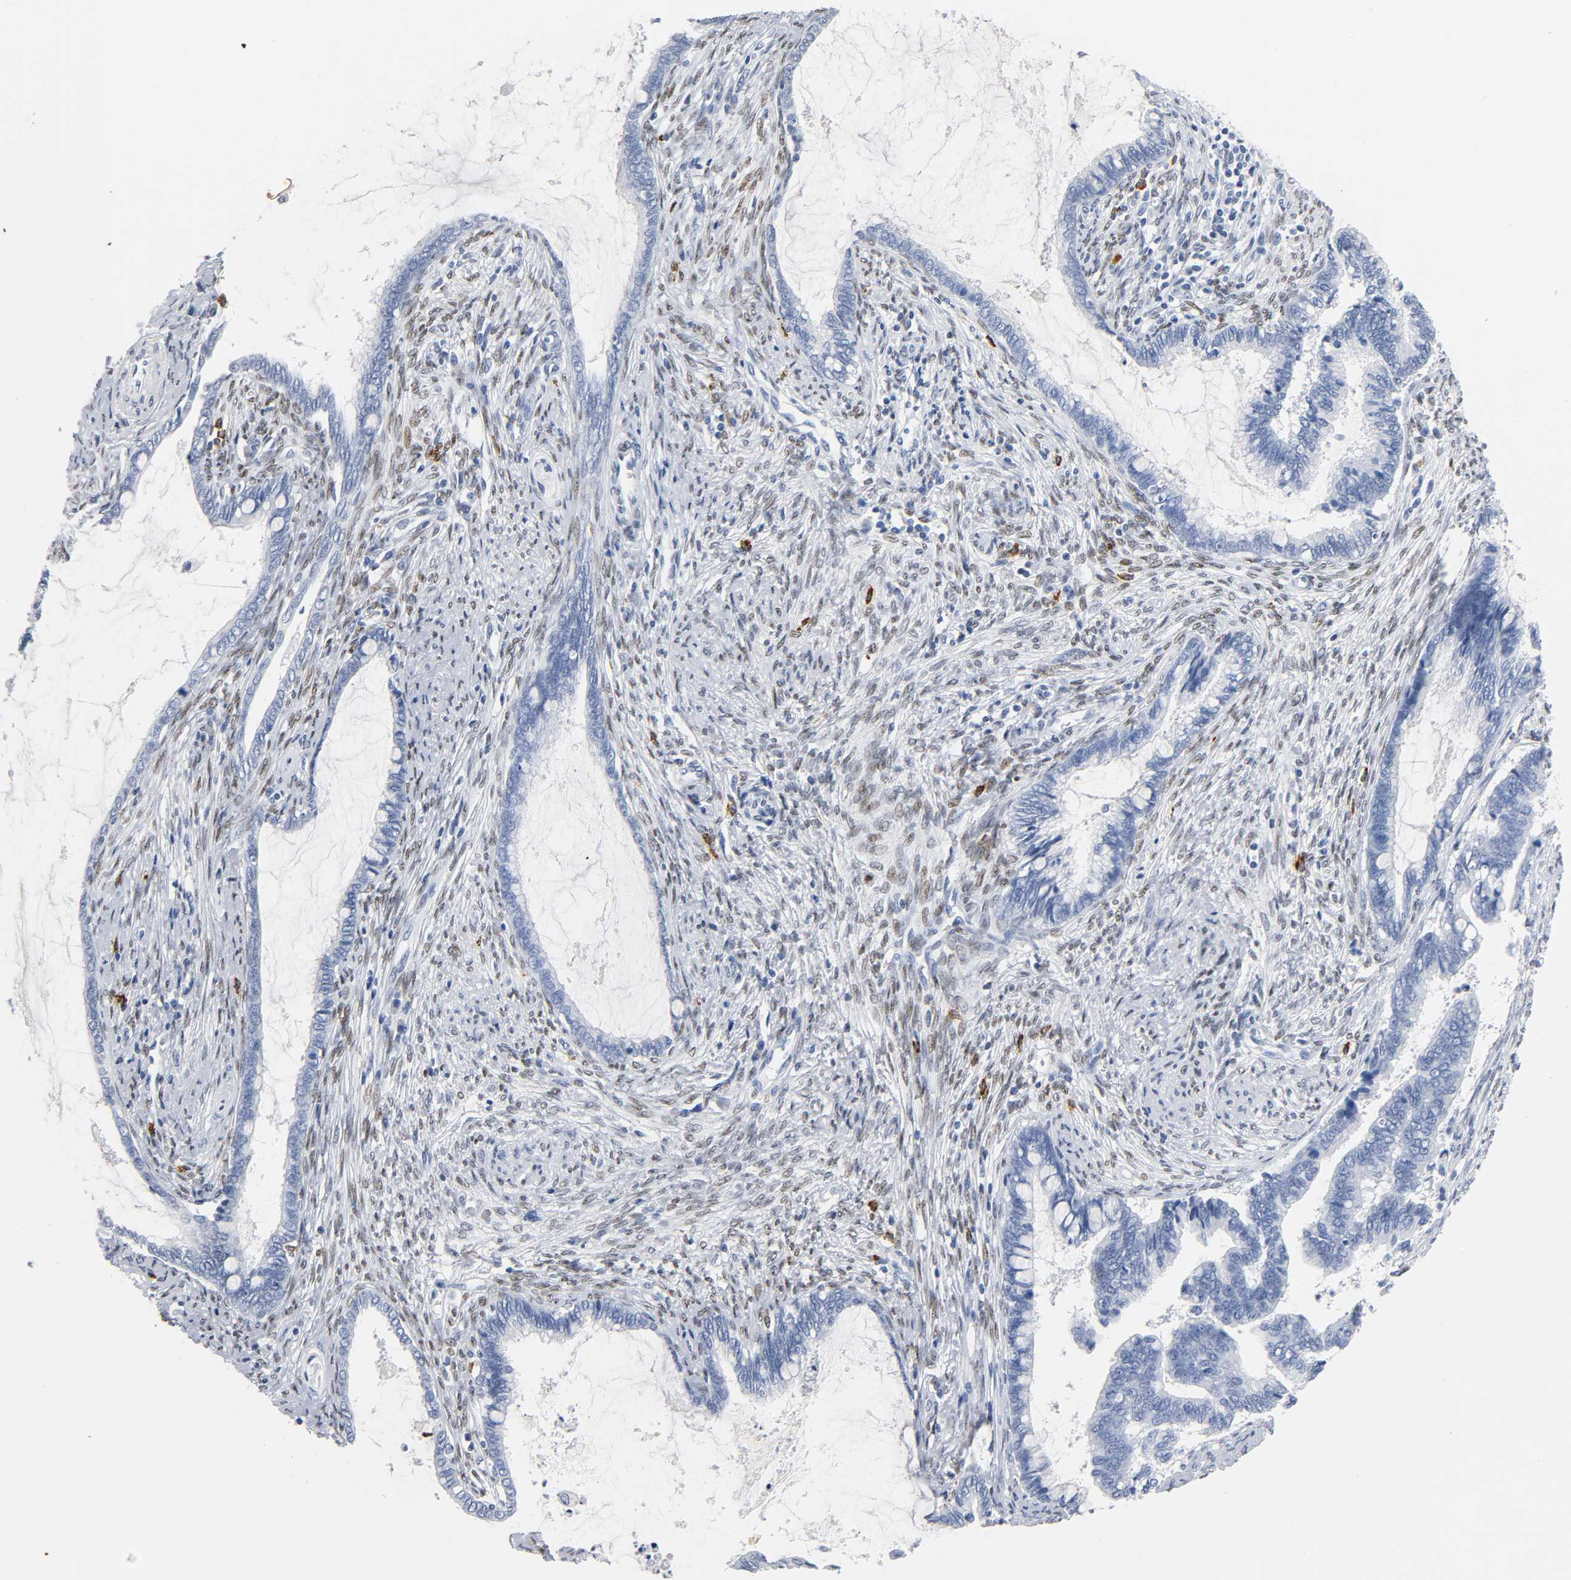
{"staining": {"intensity": "negative", "quantity": "none", "location": "none"}, "tissue": "cervical cancer", "cell_type": "Tumor cells", "image_type": "cancer", "snomed": [{"axis": "morphology", "description": "Adenocarcinoma, NOS"}, {"axis": "topography", "description": "Cervix"}], "caption": "High magnification brightfield microscopy of cervical cancer stained with DAB (3,3'-diaminobenzidine) (brown) and counterstained with hematoxylin (blue): tumor cells show no significant staining.", "gene": "NAB2", "patient": {"sex": "female", "age": 44}}